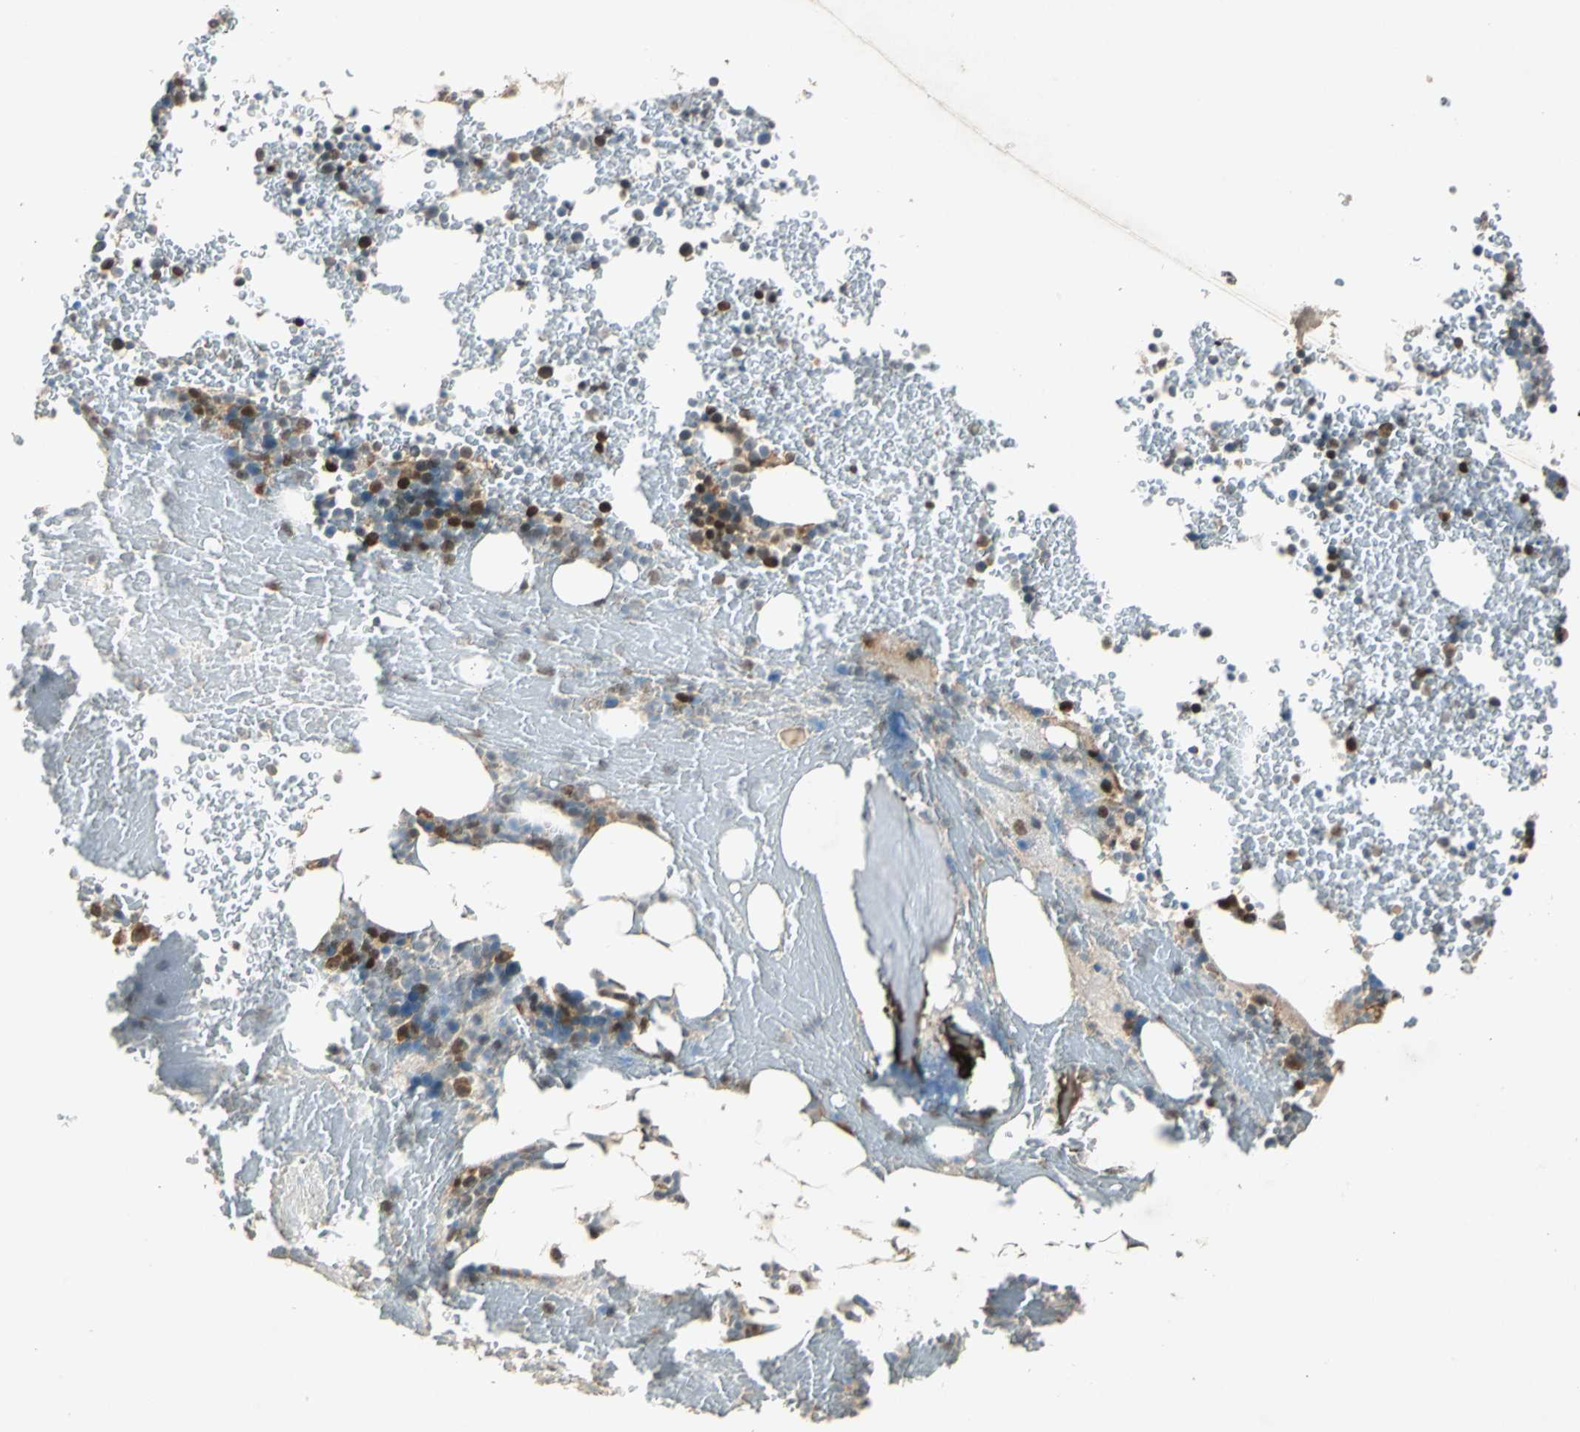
{"staining": {"intensity": "strong", "quantity": "25%-75%", "location": "nuclear"}, "tissue": "bone marrow", "cell_type": "Hematopoietic cells", "image_type": "normal", "snomed": [{"axis": "morphology", "description": "Normal tissue, NOS"}, {"axis": "topography", "description": "Bone marrow"}], "caption": "Brown immunohistochemical staining in normal bone marrow demonstrates strong nuclear positivity in approximately 25%-75% of hematopoietic cells.", "gene": "RRM2B", "patient": {"sex": "female", "age": 66}}